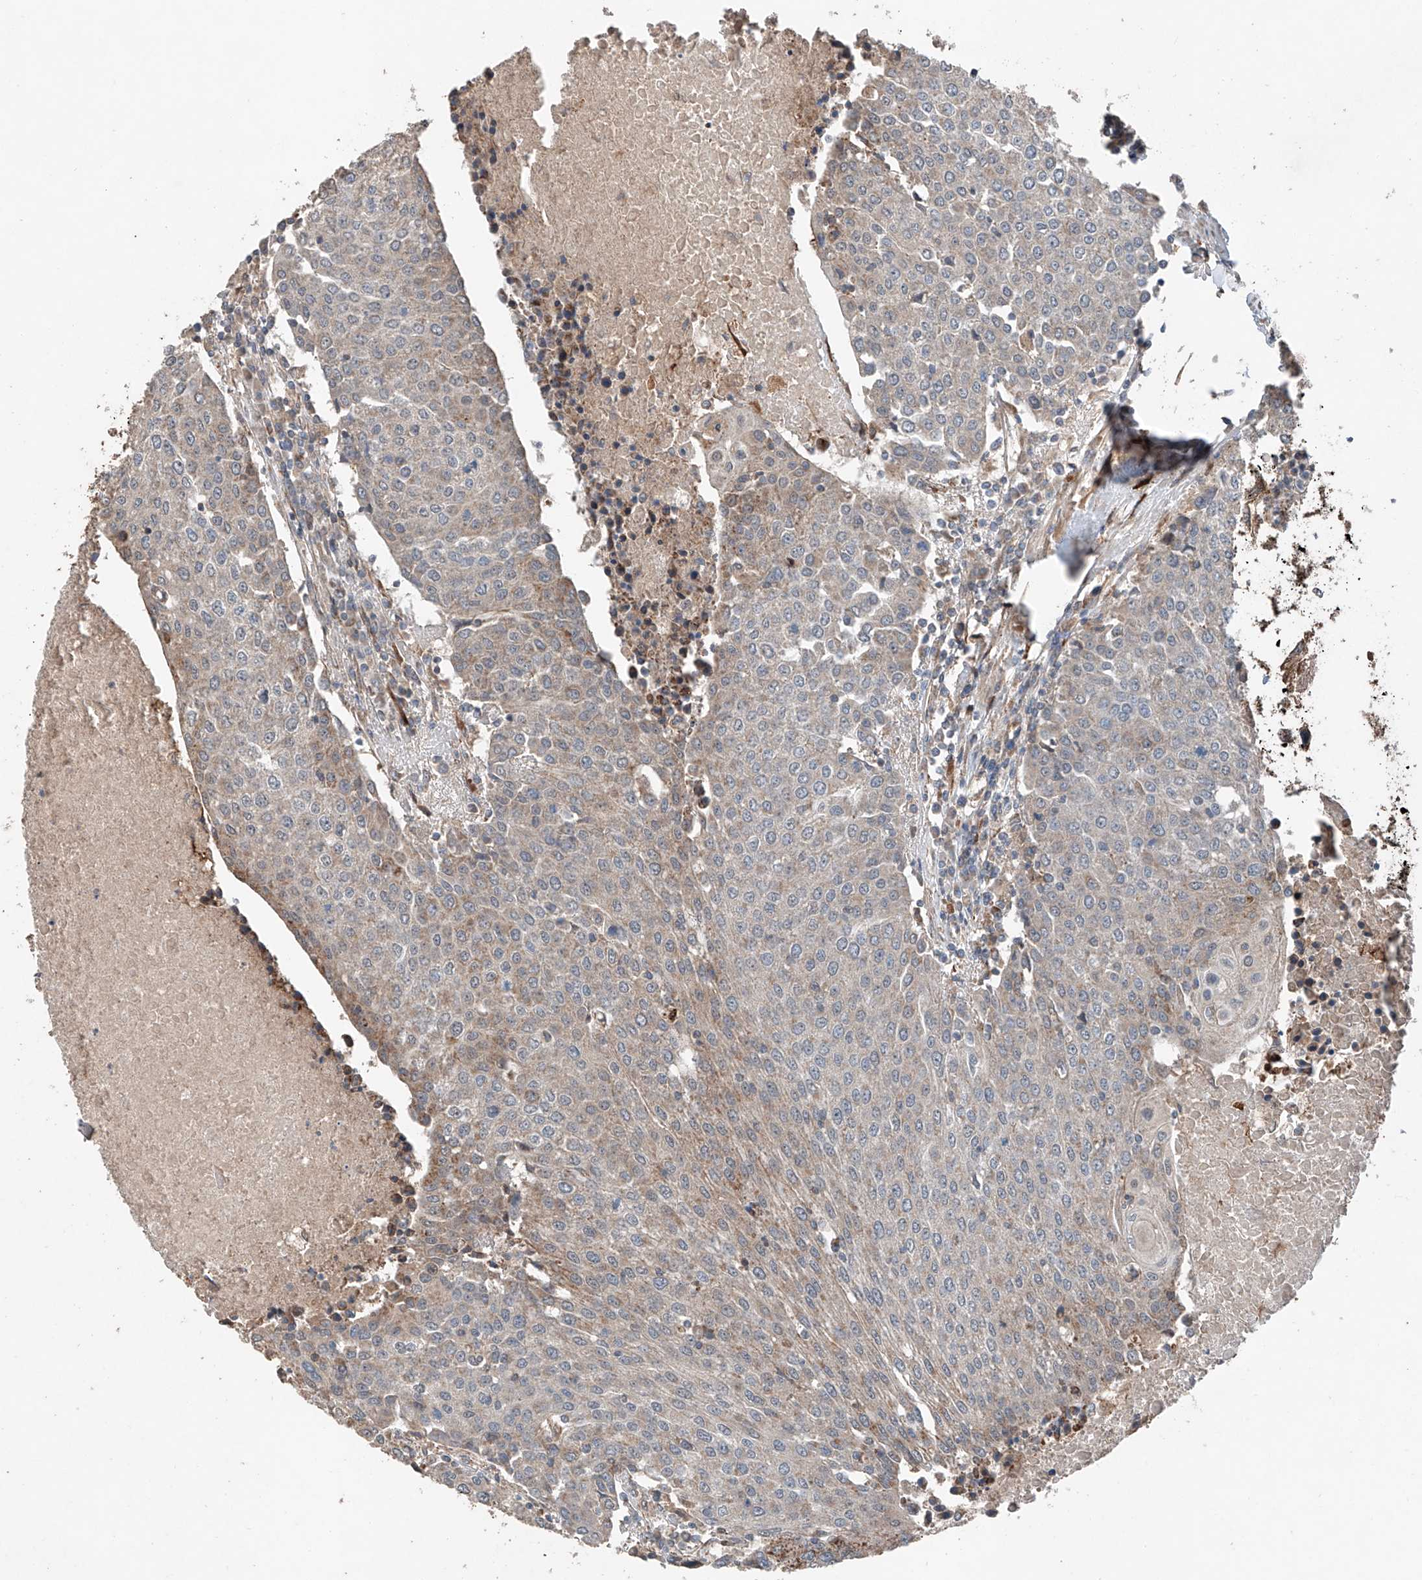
{"staining": {"intensity": "weak", "quantity": "25%-75%", "location": "cytoplasmic/membranous"}, "tissue": "urothelial cancer", "cell_type": "Tumor cells", "image_type": "cancer", "snomed": [{"axis": "morphology", "description": "Urothelial carcinoma, High grade"}, {"axis": "topography", "description": "Urinary bladder"}], "caption": "Immunohistochemical staining of urothelial cancer reveals low levels of weak cytoplasmic/membranous expression in approximately 25%-75% of tumor cells. The staining was performed using DAB to visualize the protein expression in brown, while the nuclei were stained in blue with hematoxylin (Magnification: 20x).", "gene": "AP4B1", "patient": {"sex": "female", "age": 85}}